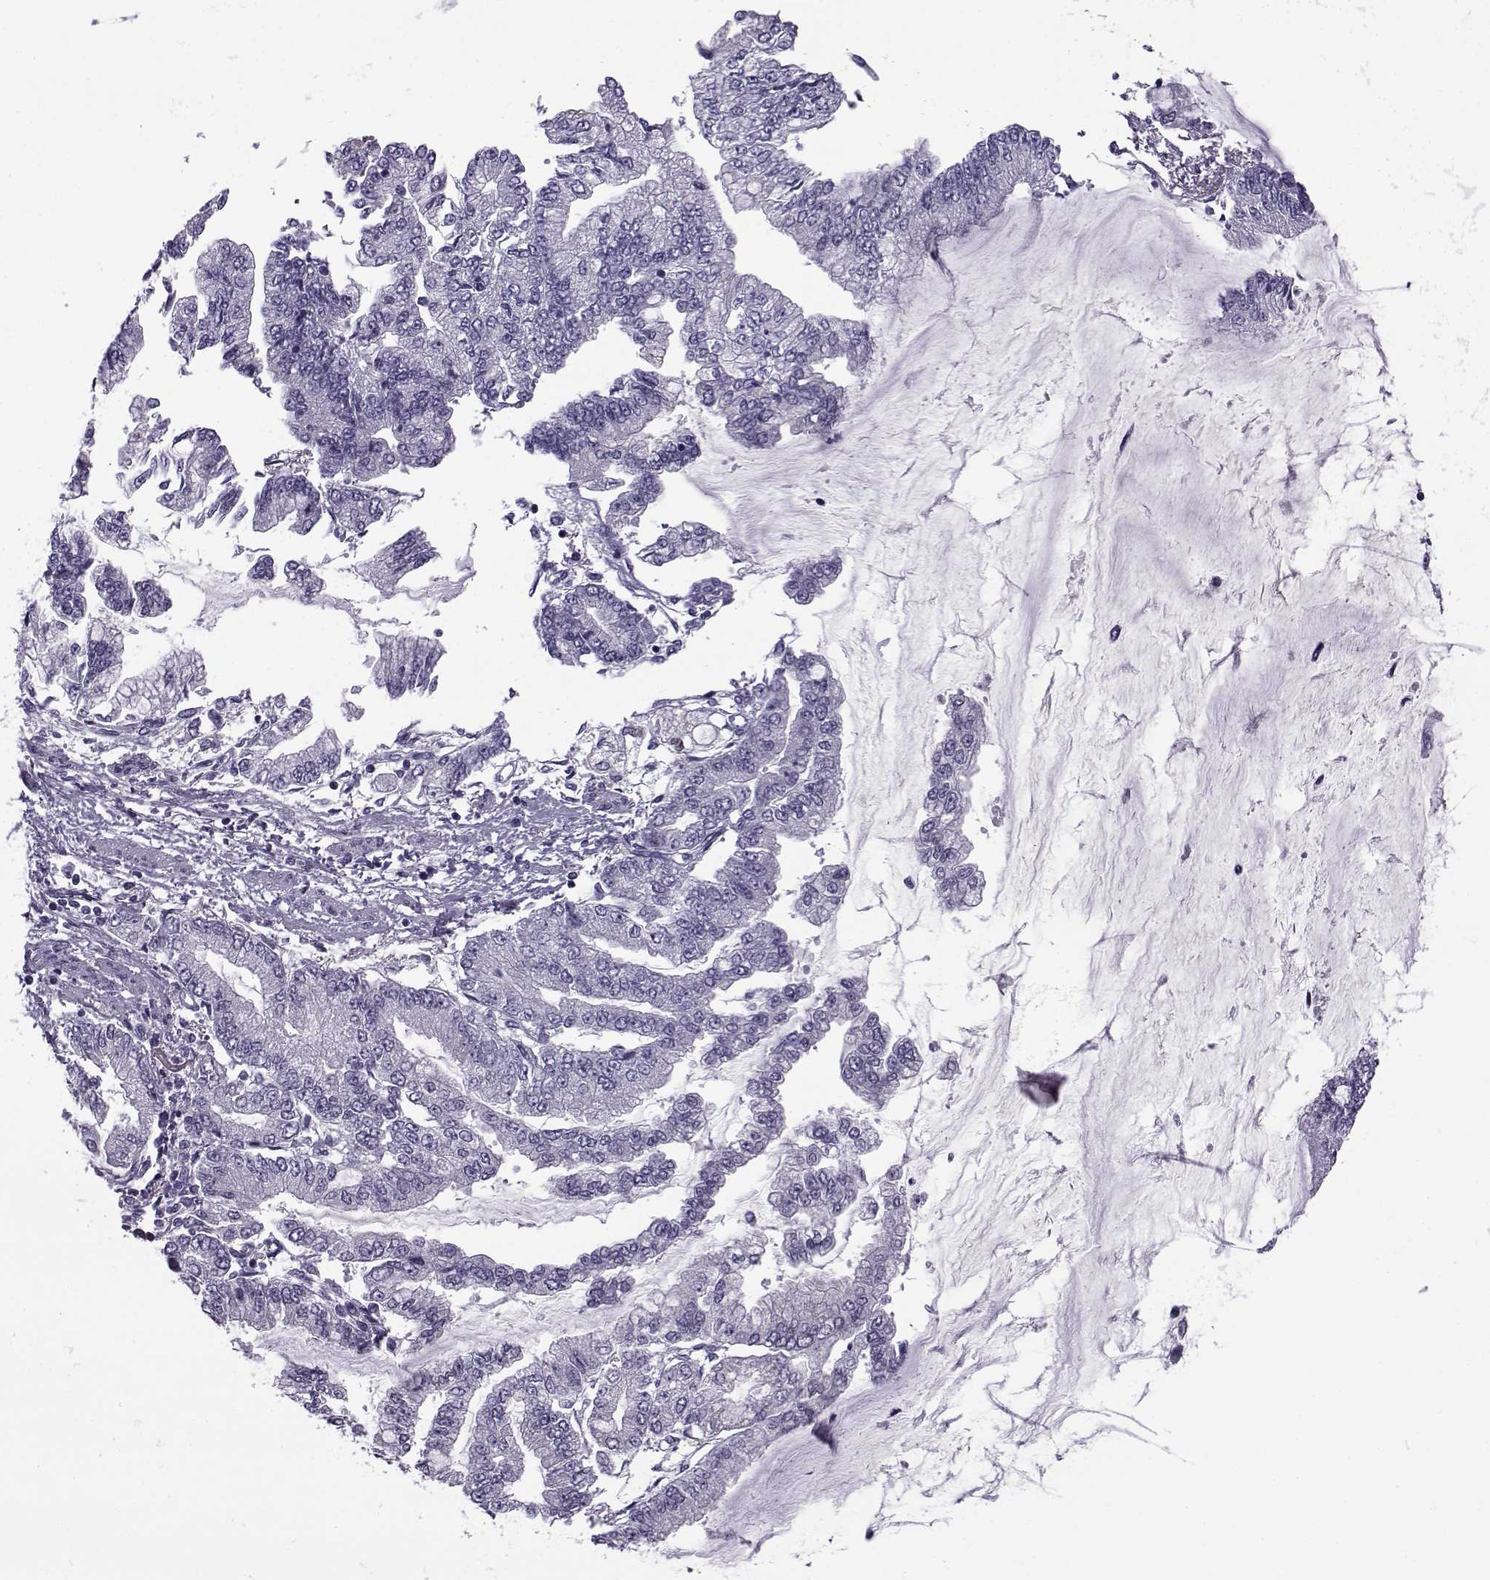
{"staining": {"intensity": "negative", "quantity": "none", "location": "none"}, "tissue": "stomach cancer", "cell_type": "Tumor cells", "image_type": "cancer", "snomed": [{"axis": "morphology", "description": "Adenocarcinoma, NOS"}, {"axis": "topography", "description": "Stomach, upper"}], "caption": "This is a histopathology image of immunohistochemistry (IHC) staining of stomach cancer, which shows no expression in tumor cells.", "gene": "OIP5", "patient": {"sex": "female", "age": 74}}